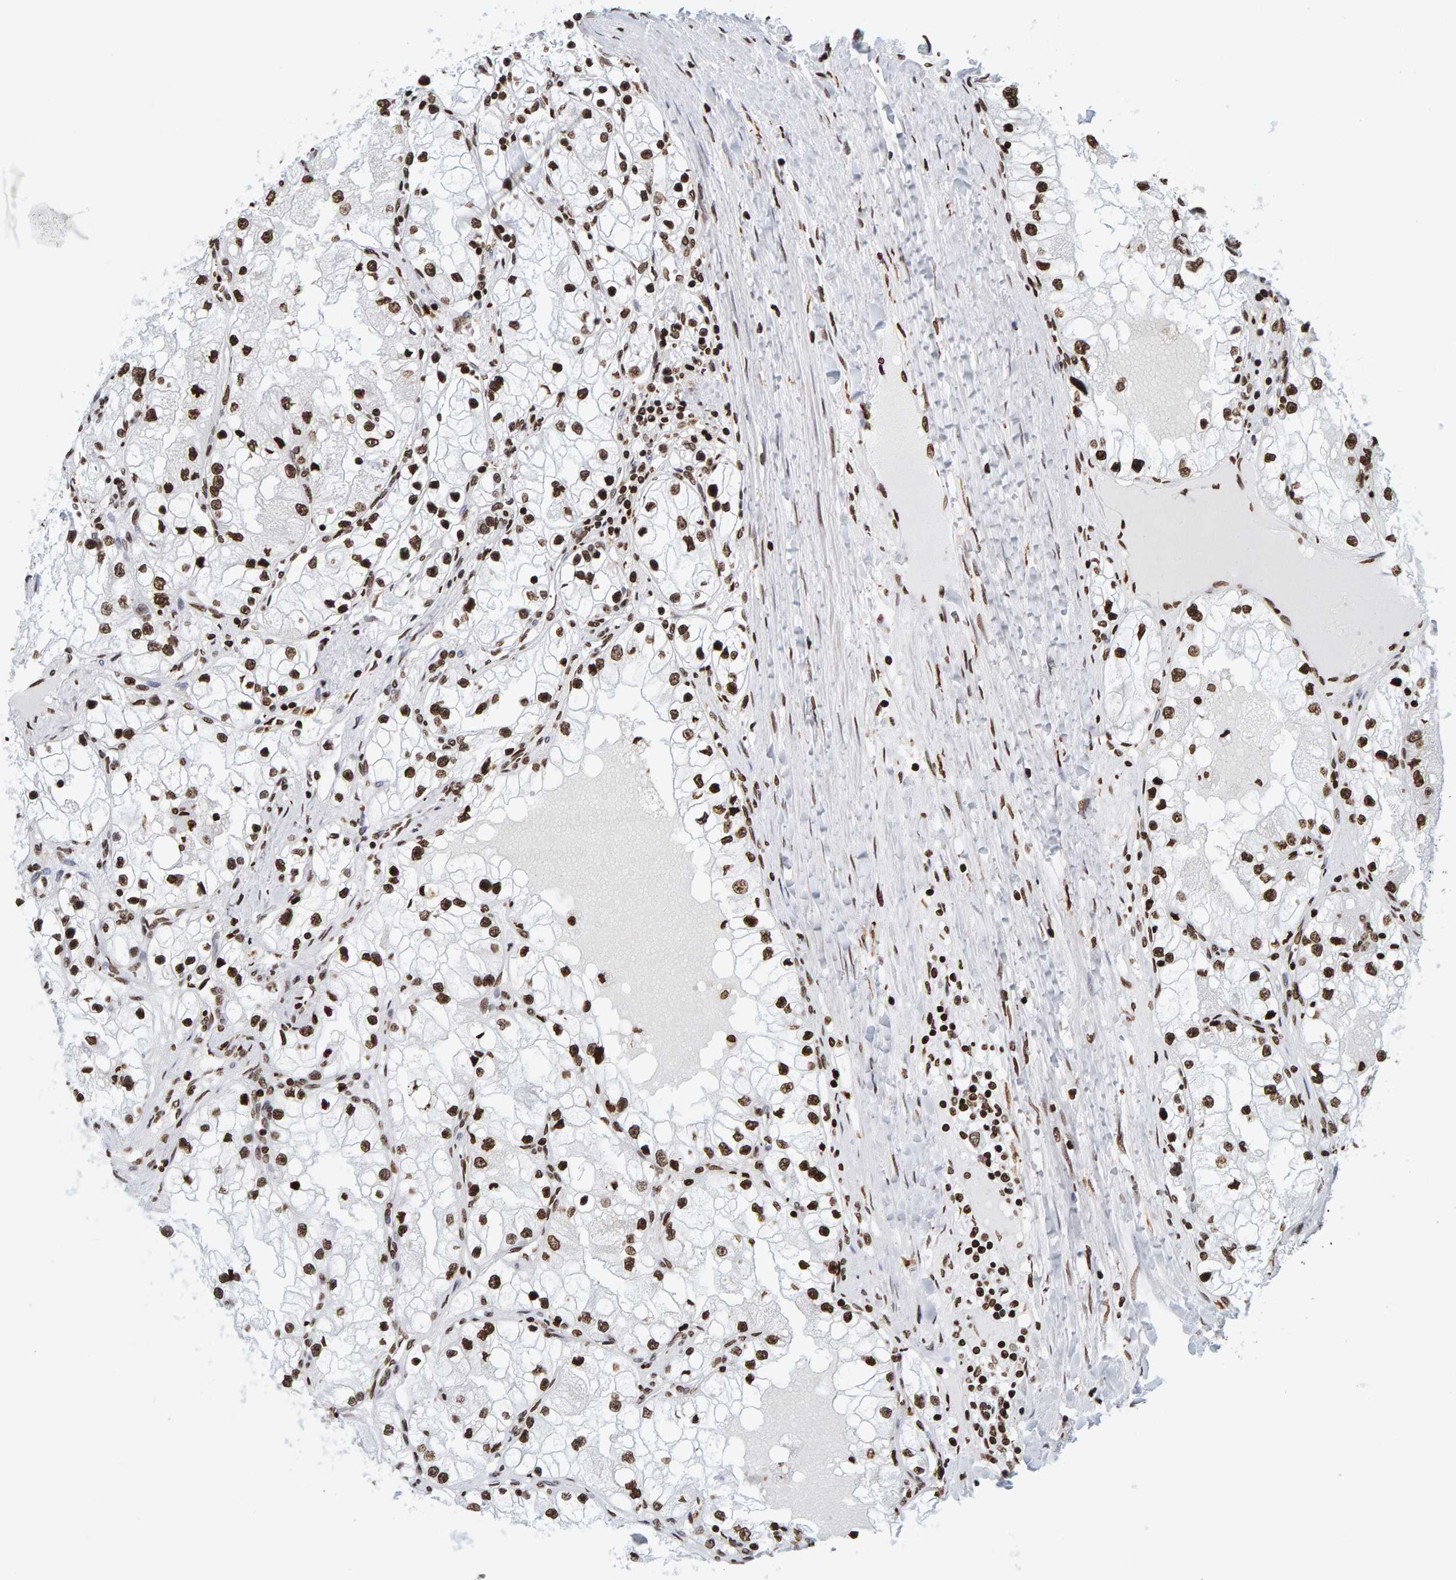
{"staining": {"intensity": "strong", "quantity": ">75%", "location": "nuclear"}, "tissue": "renal cancer", "cell_type": "Tumor cells", "image_type": "cancer", "snomed": [{"axis": "morphology", "description": "Adenocarcinoma, NOS"}, {"axis": "topography", "description": "Kidney"}], "caption": "The photomicrograph shows immunohistochemical staining of renal adenocarcinoma. There is strong nuclear expression is present in approximately >75% of tumor cells.", "gene": "BRF2", "patient": {"sex": "male", "age": 68}}